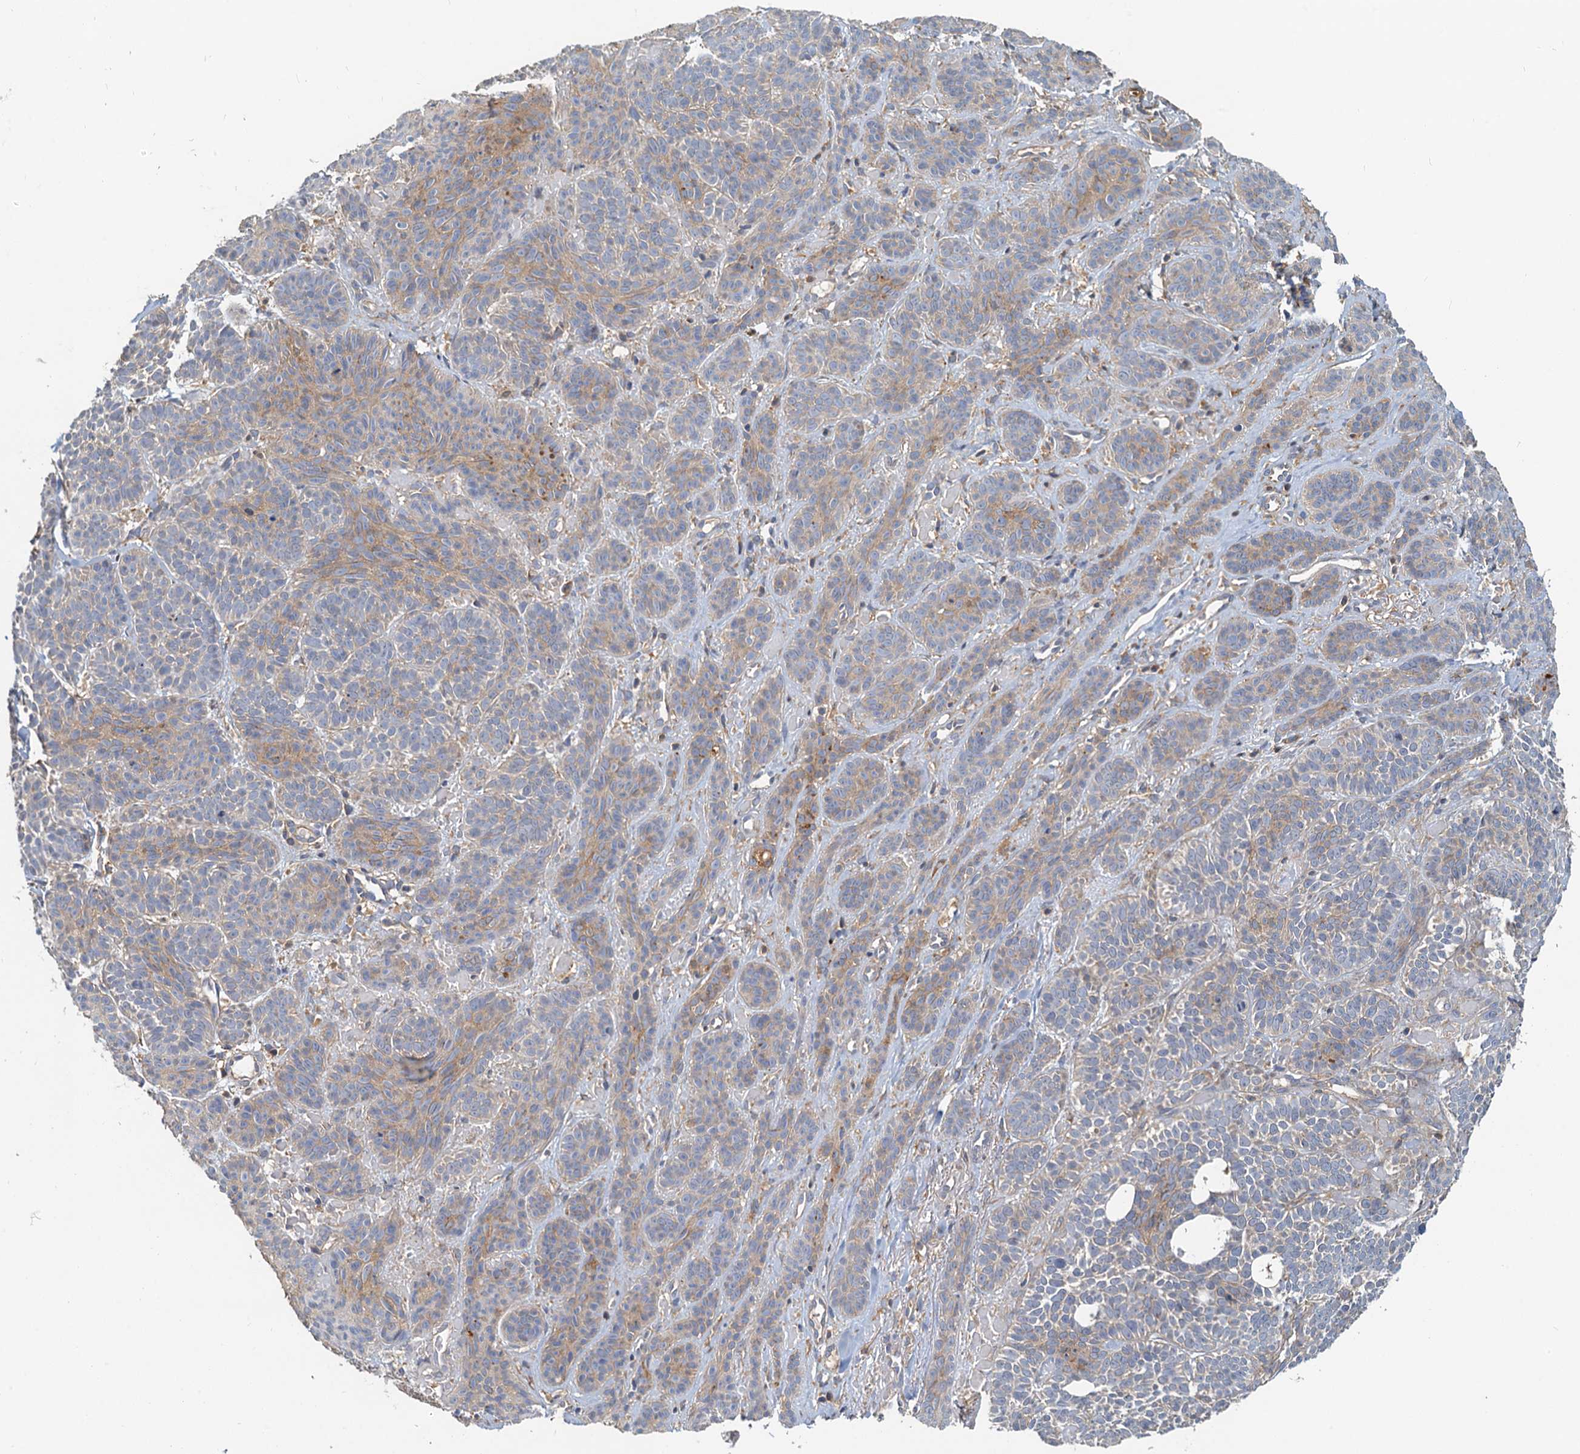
{"staining": {"intensity": "weak", "quantity": "25%-75%", "location": "cytoplasmic/membranous"}, "tissue": "skin cancer", "cell_type": "Tumor cells", "image_type": "cancer", "snomed": [{"axis": "morphology", "description": "Basal cell carcinoma"}, {"axis": "topography", "description": "Skin"}], "caption": "Protein staining by IHC shows weak cytoplasmic/membranous expression in about 25%-75% of tumor cells in skin basal cell carcinoma.", "gene": "TOLLIP", "patient": {"sex": "male", "age": 85}}